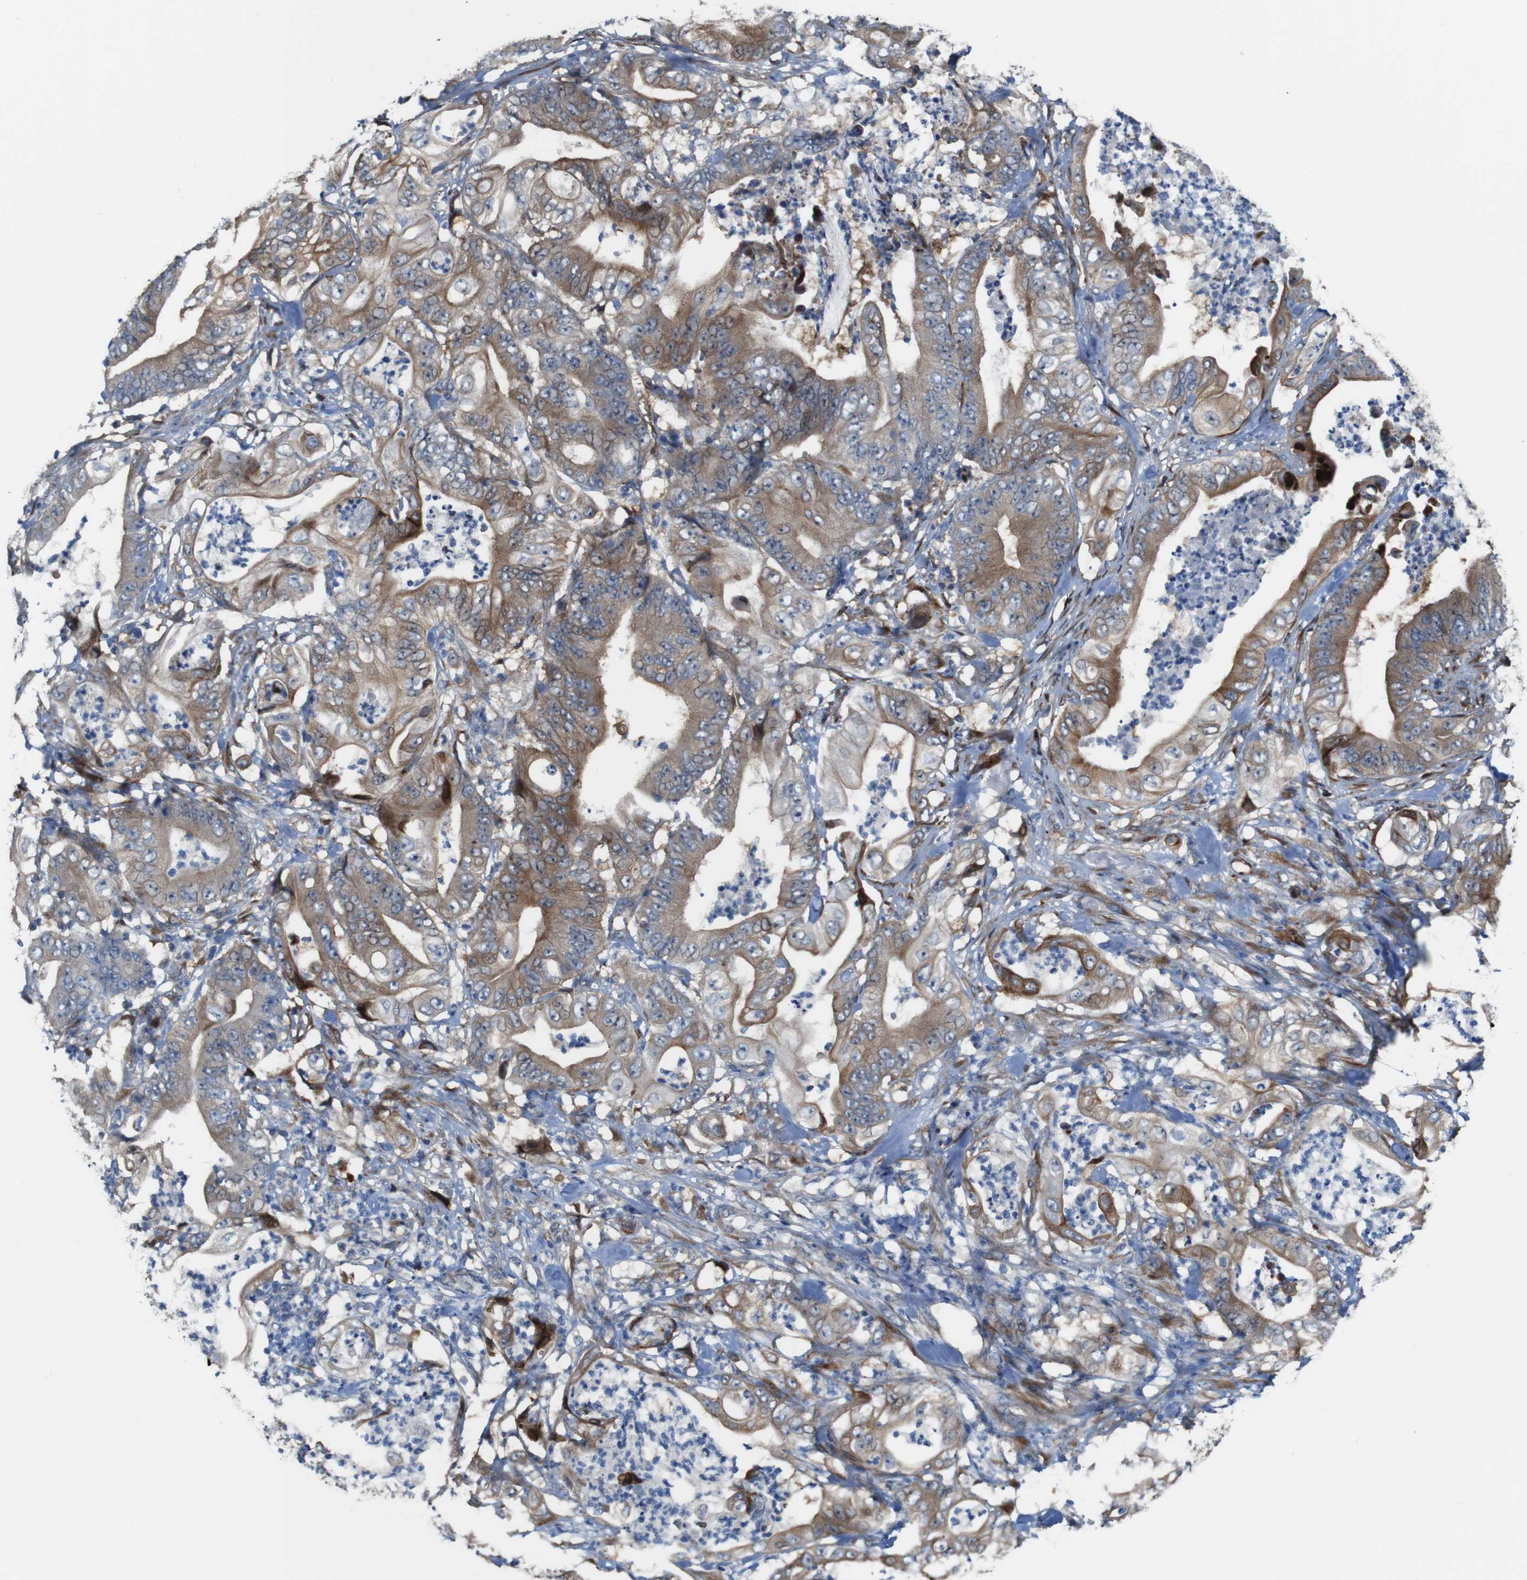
{"staining": {"intensity": "moderate", "quantity": ">75%", "location": "cytoplasmic/membranous"}, "tissue": "stomach cancer", "cell_type": "Tumor cells", "image_type": "cancer", "snomed": [{"axis": "morphology", "description": "Adenocarcinoma, NOS"}, {"axis": "topography", "description": "Stomach"}], "caption": "Moderate cytoplasmic/membranous staining is appreciated in approximately >75% of tumor cells in stomach adenocarcinoma.", "gene": "PCOLCE2", "patient": {"sex": "female", "age": 73}}